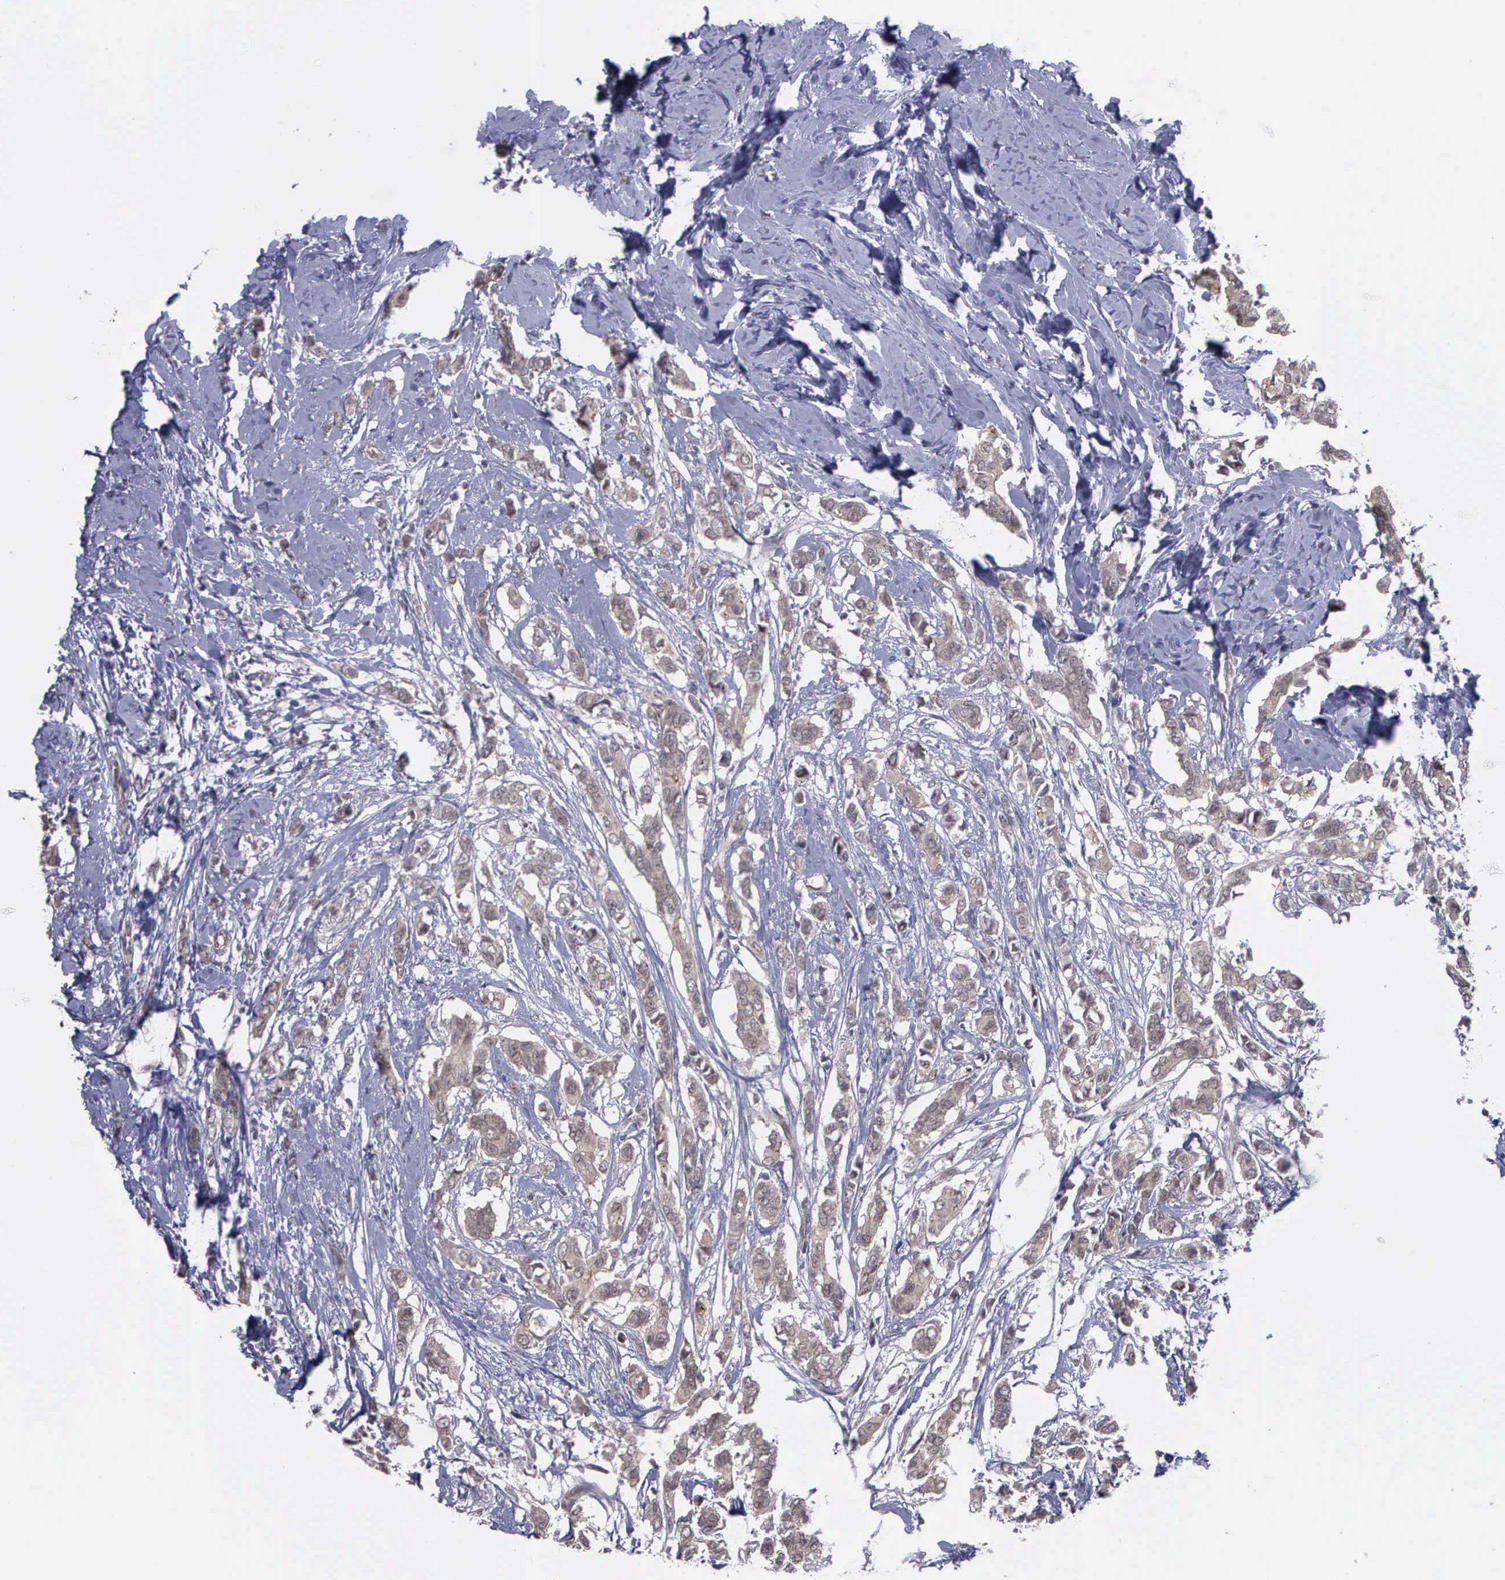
{"staining": {"intensity": "weak", "quantity": ">75%", "location": "cytoplasmic/membranous"}, "tissue": "breast cancer", "cell_type": "Tumor cells", "image_type": "cancer", "snomed": [{"axis": "morphology", "description": "Duct carcinoma"}, {"axis": "topography", "description": "Breast"}], "caption": "This image demonstrates IHC staining of invasive ductal carcinoma (breast), with low weak cytoplasmic/membranous expression in about >75% of tumor cells.", "gene": "MAP3K9", "patient": {"sex": "female", "age": 84}}